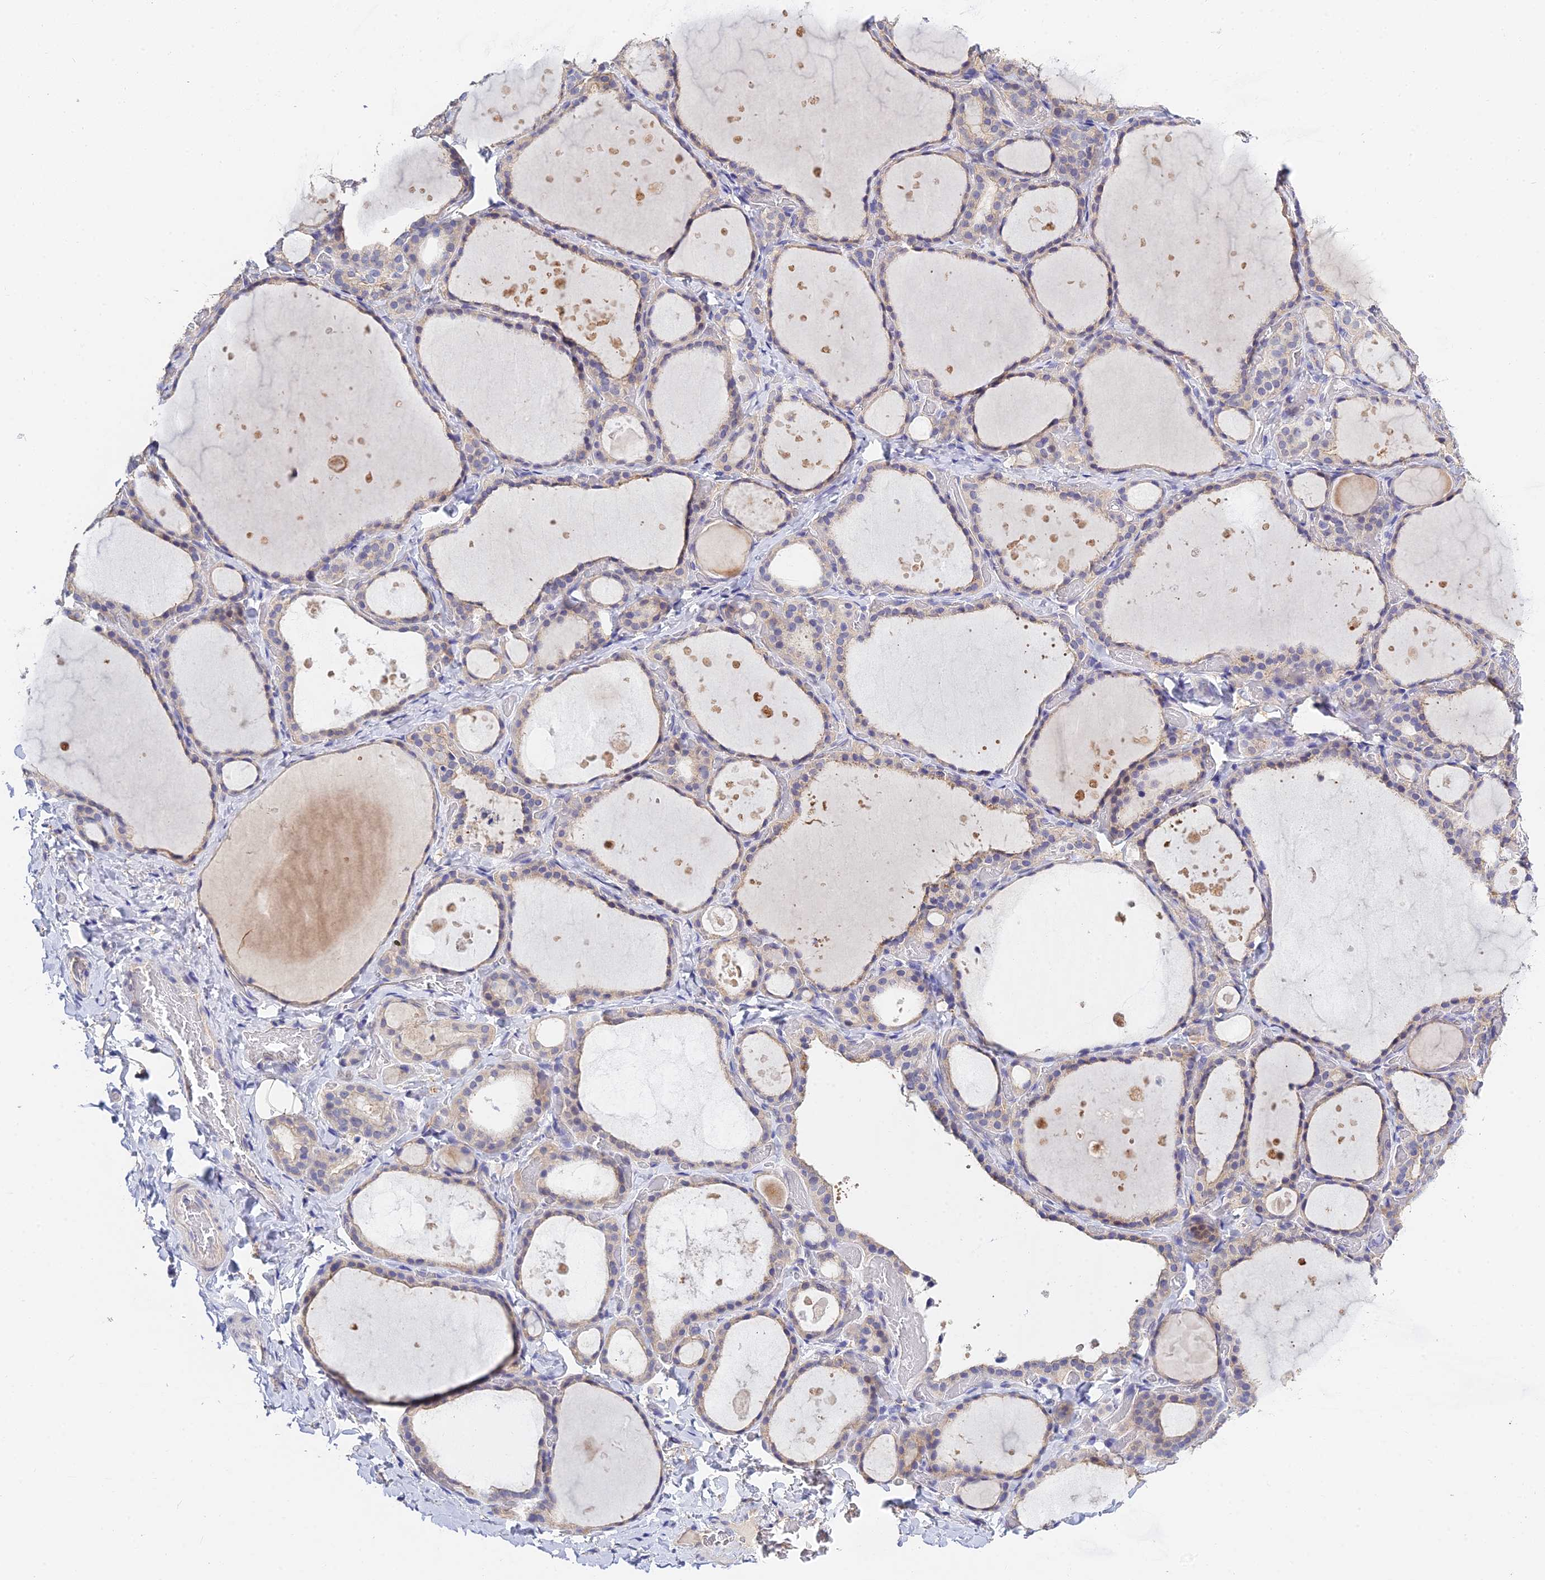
{"staining": {"intensity": "weak", "quantity": "<25%", "location": "cytoplasmic/membranous"}, "tissue": "thyroid gland", "cell_type": "Glandular cells", "image_type": "normal", "snomed": [{"axis": "morphology", "description": "Normal tissue, NOS"}, {"axis": "topography", "description": "Thyroid gland"}], "caption": "Glandular cells are negative for brown protein staining in unremarkable thyroid gland. (Immunohistochemistry (ihc), brightfield microscopy, high magnification).", "gene": "HOXB1", "patient": {"sex": "female", "age": 44}}